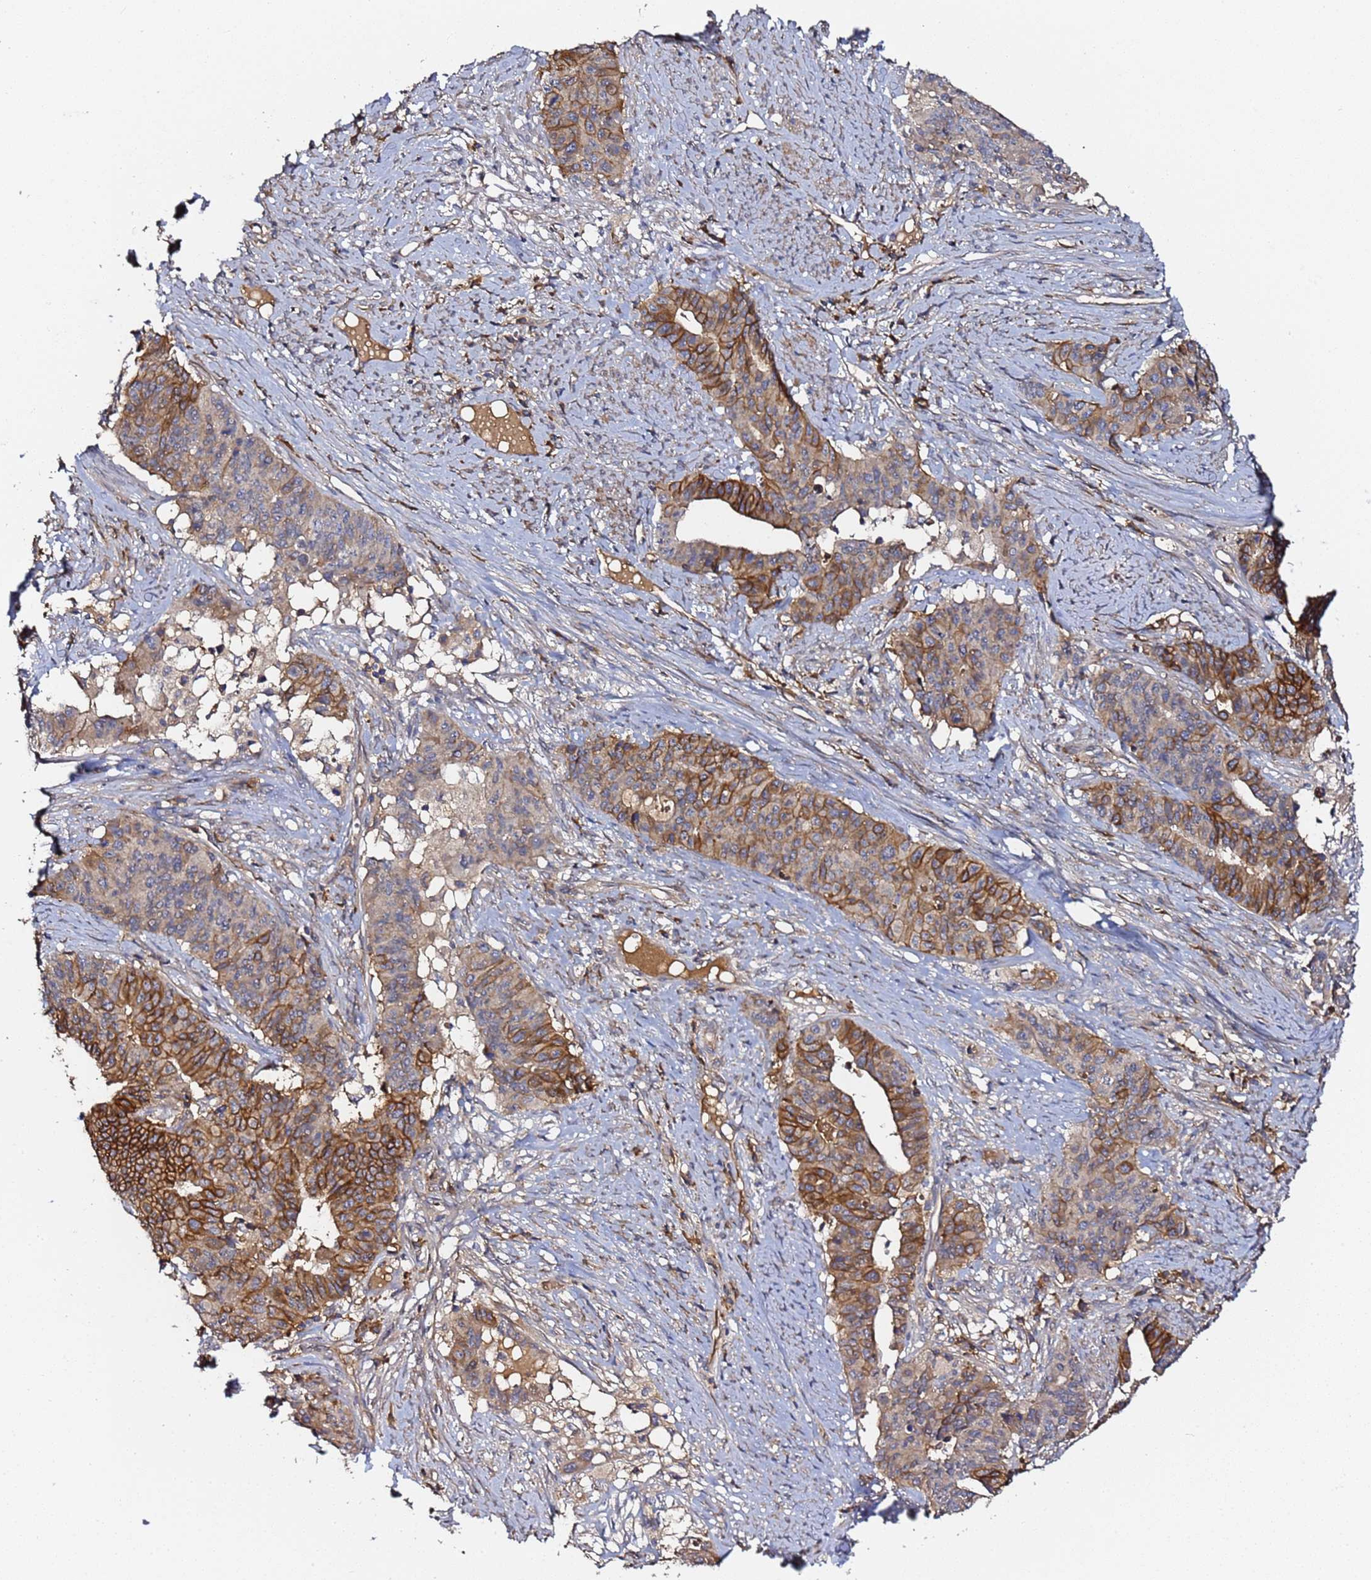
{"staining": {"intensity": "moderate", "quantity": "25%-75%", "location": "cytoplasmic/membranous"}, "tissue": "endometrial cancer", "cell_type": "Tumor cells", "image_type": "cancer", "snomed": [{"axis": "morphology", "description": "Adenocarcinoma, NOS"}, {"axis": "topography", "description": "Endometrium"}], "caption": "Immunohistochemistry (IHC) photomicrograph of neoplastic tissue: endometrial cancer (adenocarcinoma) stained using immunohistochemistry (IHC) exhibits medium levels of moderate protein expression localized specifically in the cytoplasmic/membranous of tumor cells, appearing as a cytoplasmic/membranous brown color.", "gene": "LRRC69", "patient": {"sex": "female", "age": 59}}